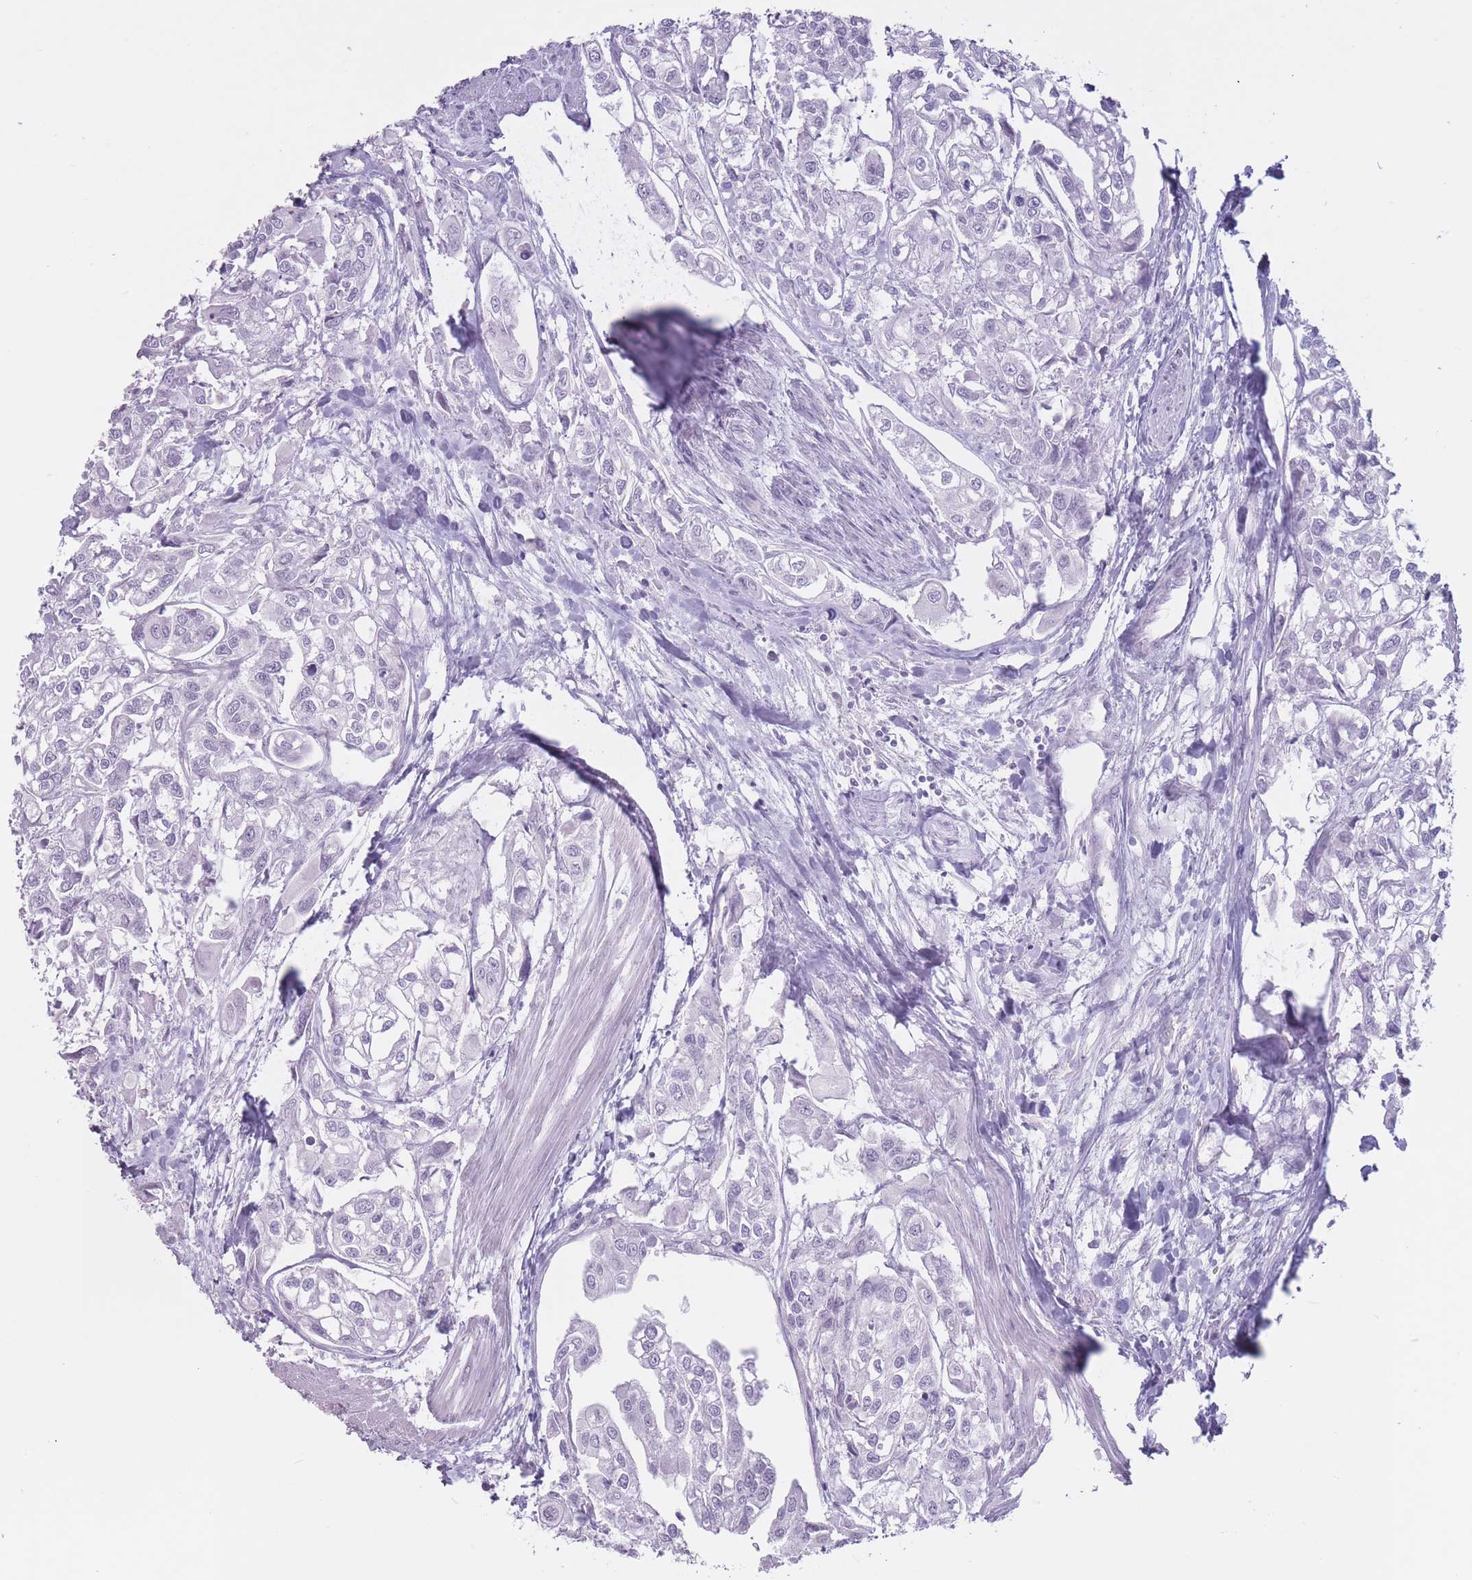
{"staining": {"intensity": "negative", "quantity": "none", "location": "none"}, "tissue": "urothelial cancer", "cell_type": "Tumor cells", "image_type": "cancer", "snomed": [{"axis": "morphology", "description": "Urothelial carcinoma, High grade"}, {"axis": "topography", "description": "Urinary bladder"}], "caption": "Tumor cells show no significant protein staining in urothelial cancer. (IHC, brightfield microscopy, high magnification).", "gene": "PNMA3", "patient": {"sex": "male", "age": 67}}